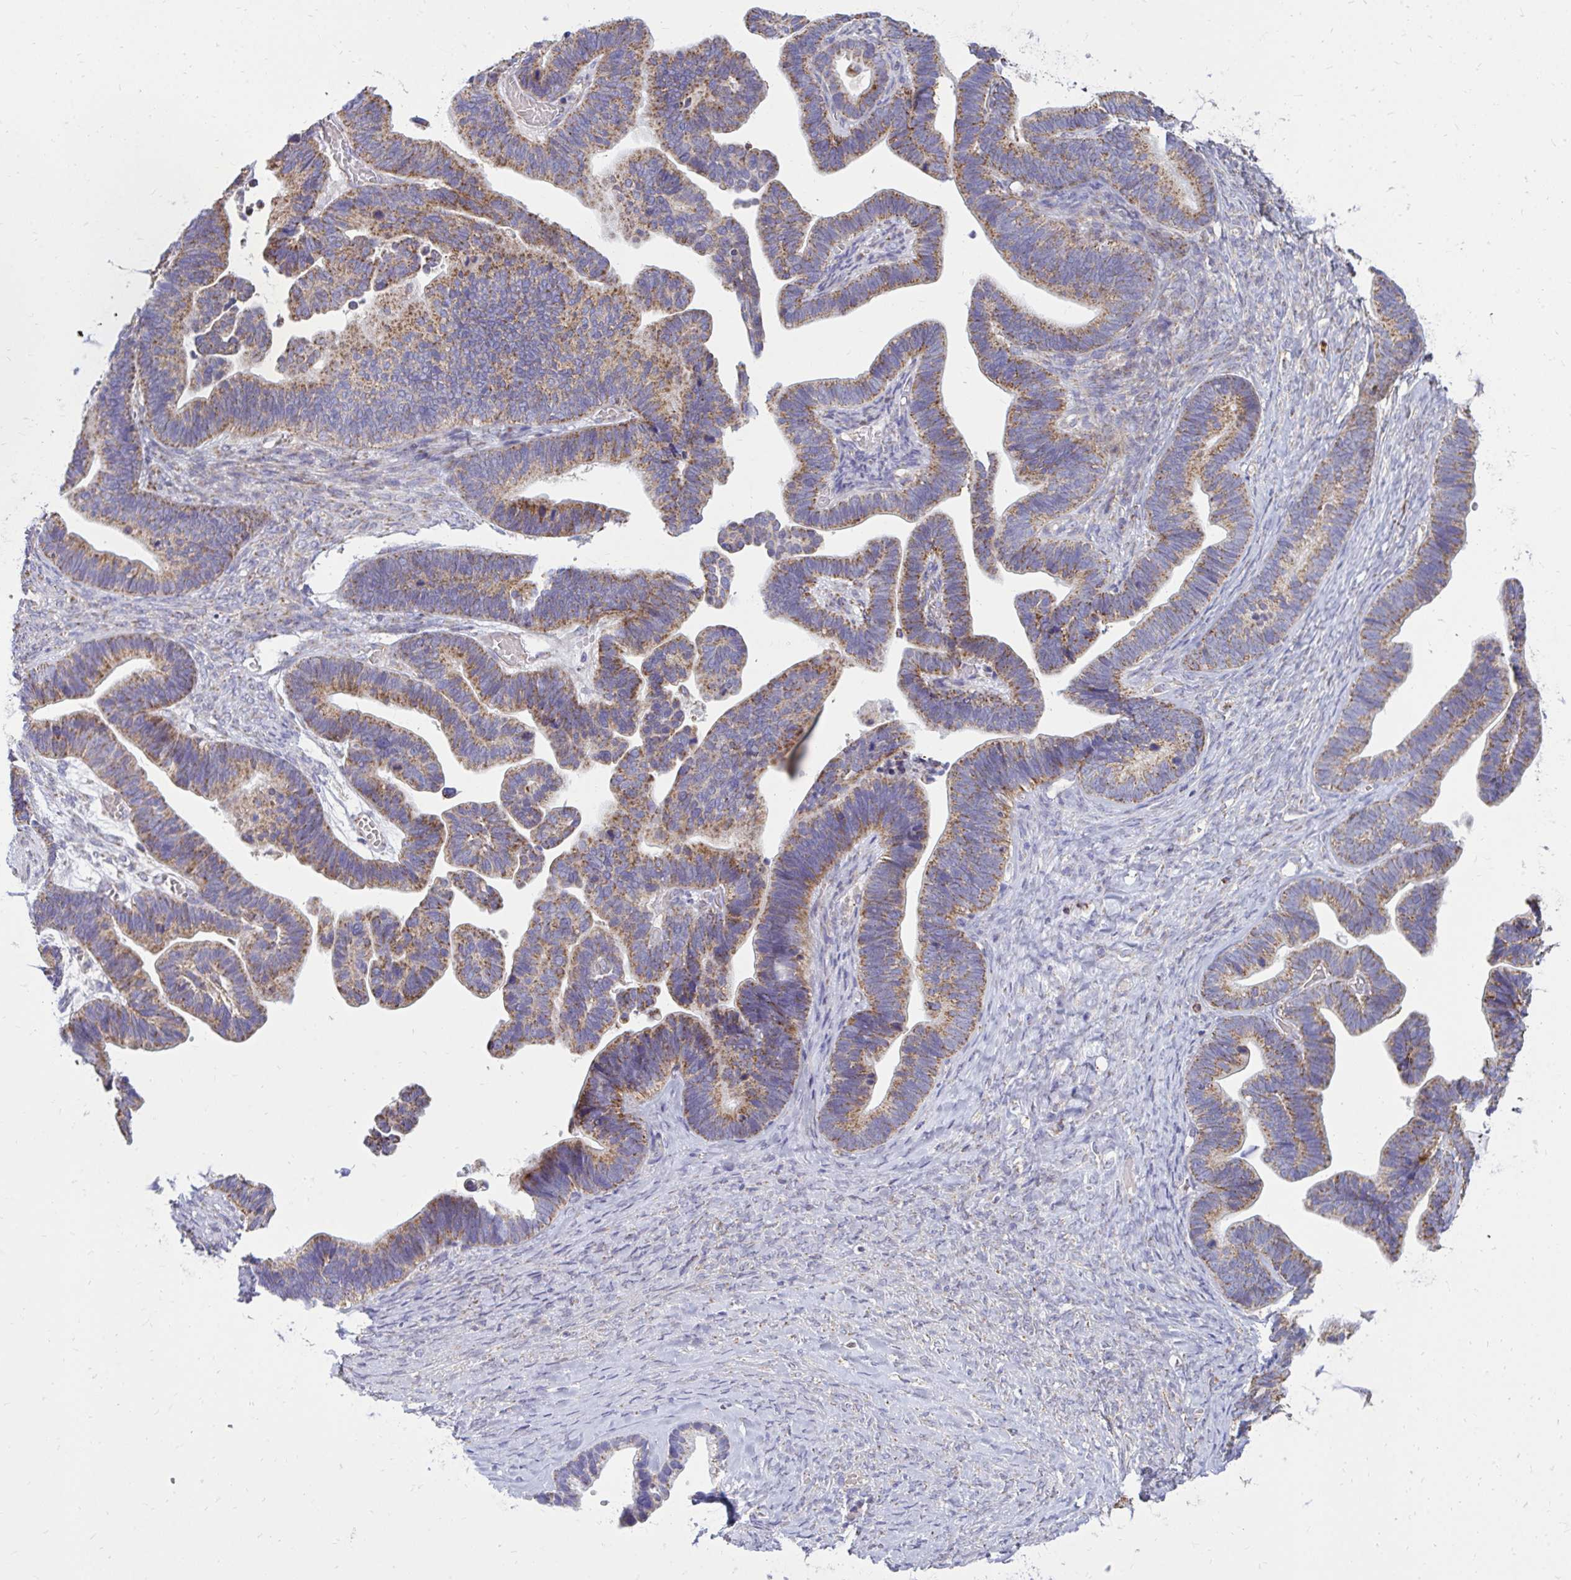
{"staining": {"intensity": "moderate", "quantity": "25%-75%", "location": "cytoplasmic/membranous"}, "tissue": "ovarian cancer", "cell_type": "Tumor cells", "image_type": "cancer", "snomed": [{"axis": "morphology", "description": "Cystadenocarcinoma, serous, NOS"}, {"axis": "topography", "description": "Ovary"}], "caption": "High-power microscopy captured an immunohistochemistry image of ovarian cancer (serous cystadenocarcinoma), revealing moderate cytoplasmic/membranous positivity in about 25%-75% of tumor cells. (IHC, brightfield microscopy, high magnification).", "gene": "OR10R2", "patient": {"sex": "female", "age": 56}}